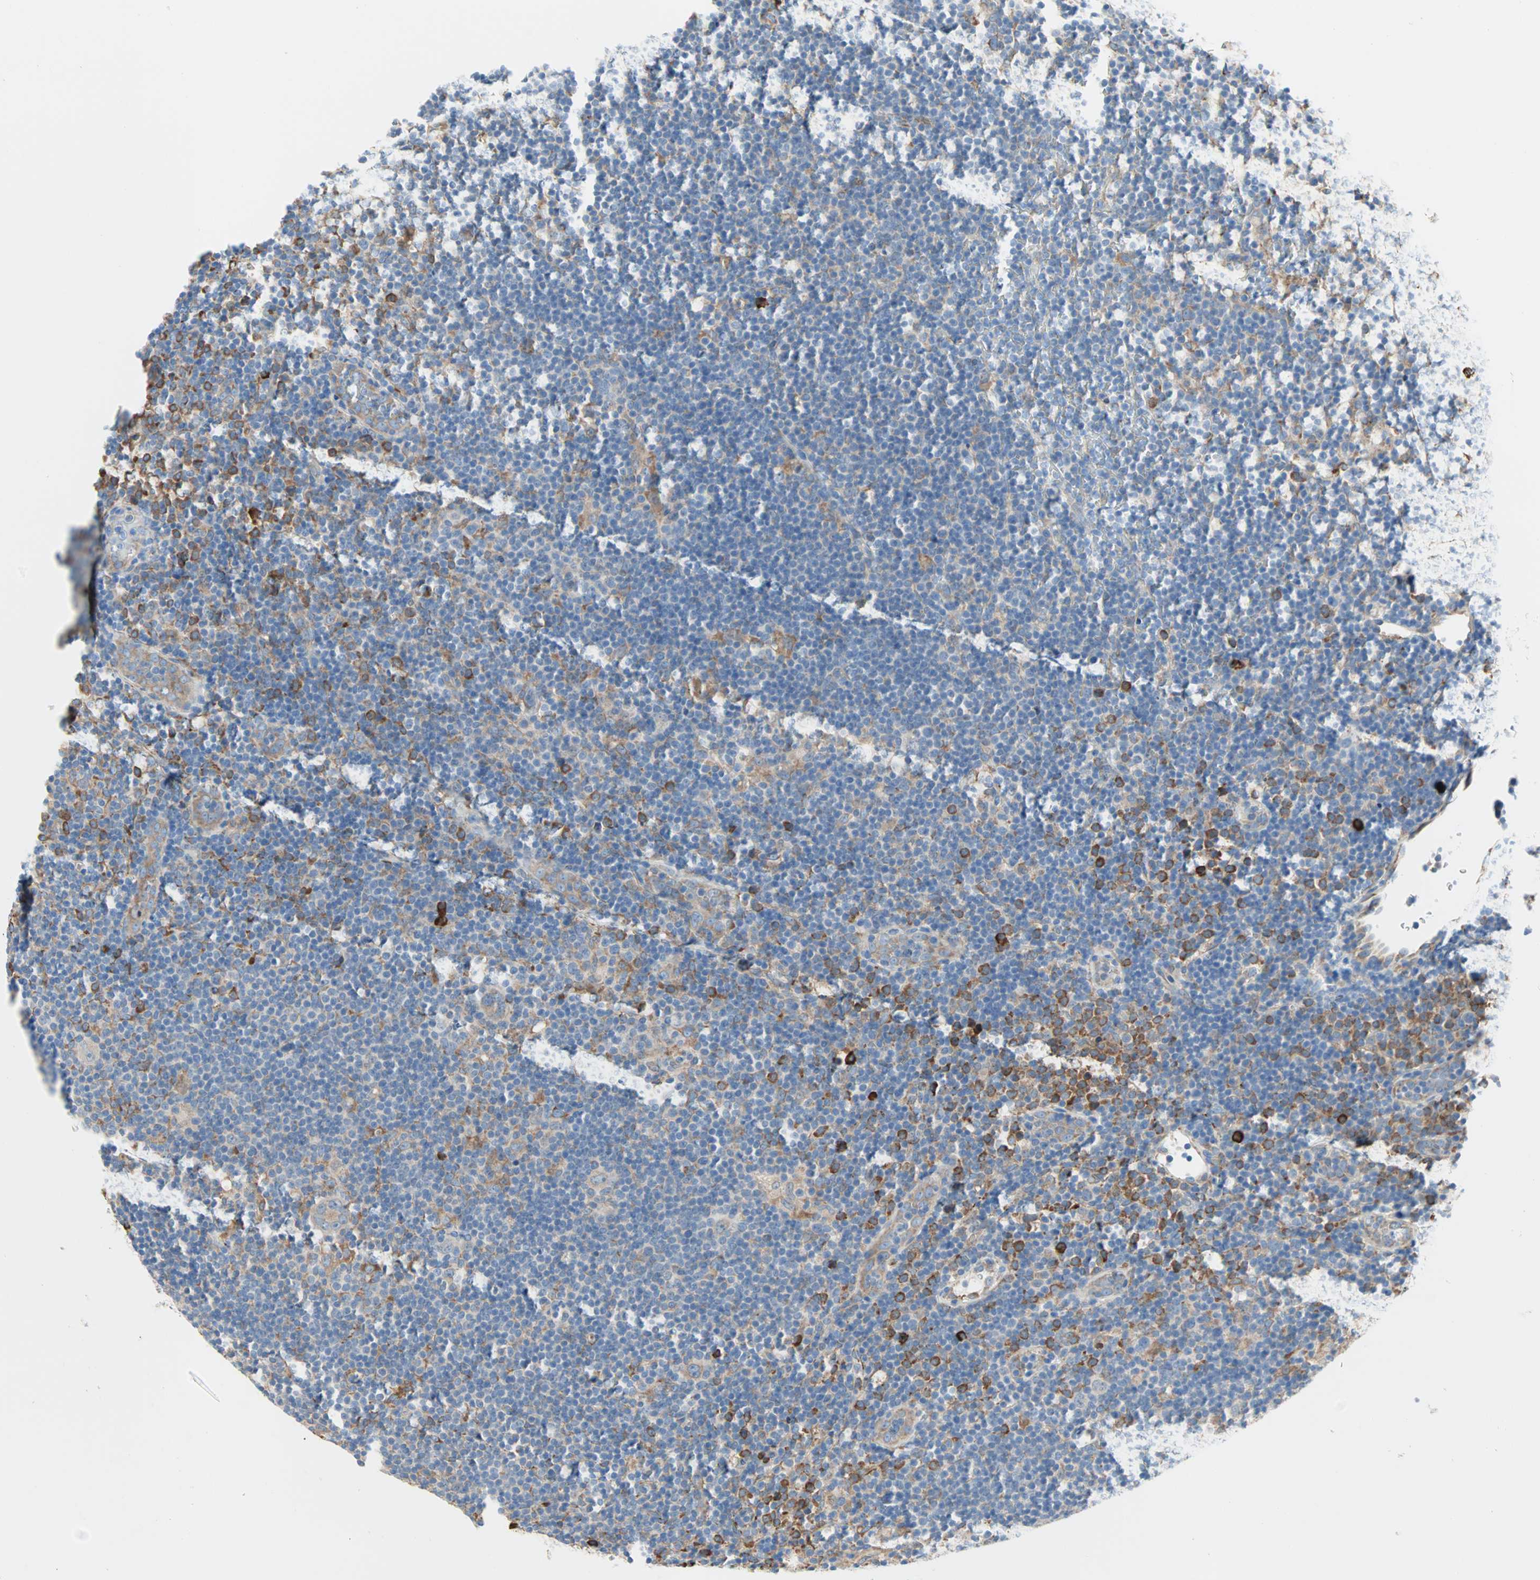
{"staining": {"intensity": "moderate", "quantity": ">75%", "location": "cytoplasmic/membranous"}, "tissue": "lymphoma", "cell_type": "Tumor cells", "image_type": "cancer", "snomed": [{"axis": "morphology", "description": "Hodgkin's disease, NOS"}, {"axis": "topography", "description": "Lymph node"}], "caption": "Lymphoma stained with a protein marker exhibits moderate staining in tumor cells.", "gene": "PLCXD1", "patient": {"sex": "female", "age": 57}}